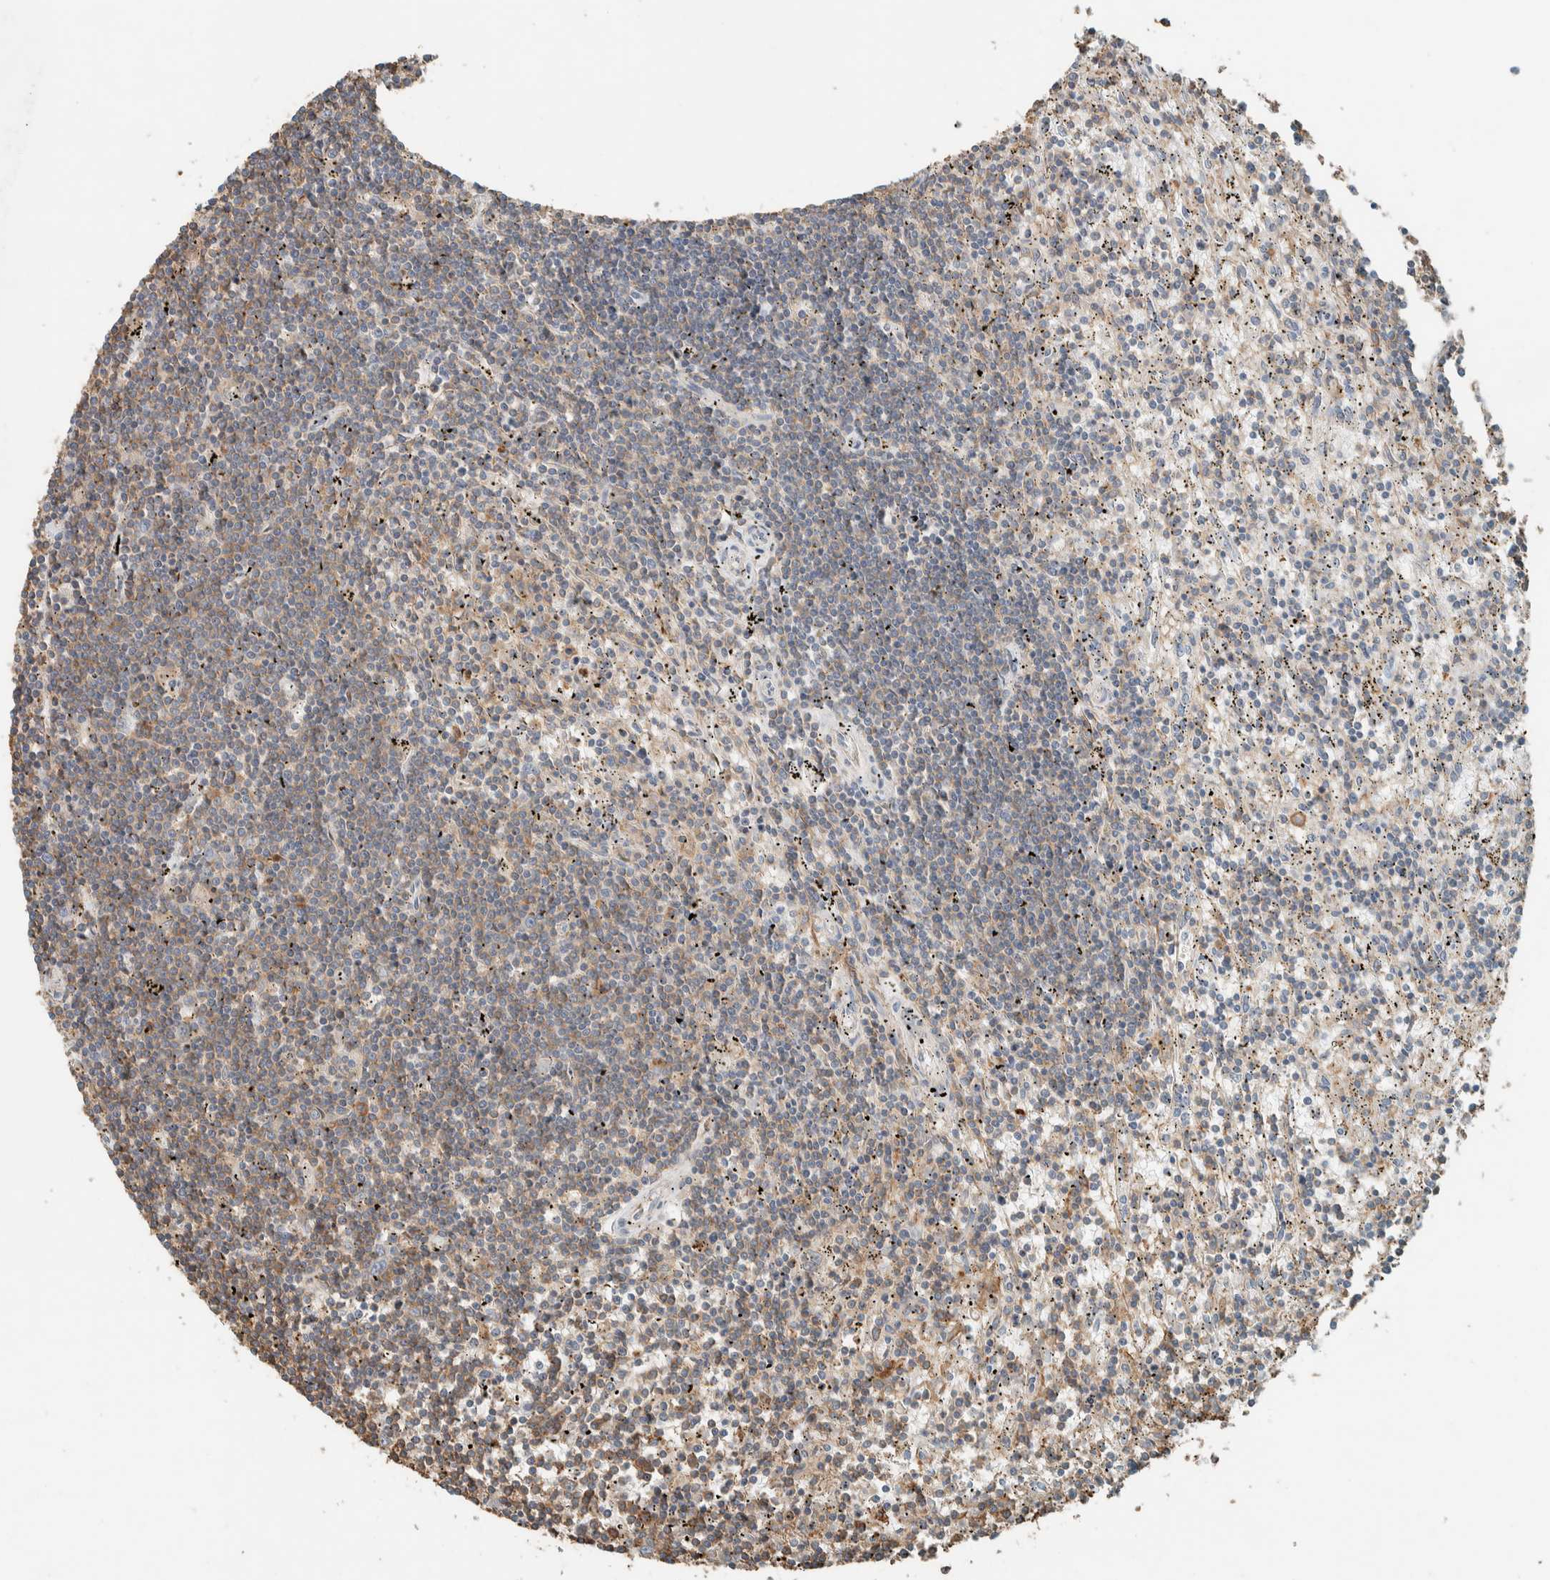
{"staining": {"intensity": "weak", "quantity": "<25%", "location": "cytoplasmic/membranous"}, "tissue": "lymphoma", "cell_type": "Tumor cells", "image_type": "cancer", "snomed": [{"axis": "morphology", "description": "Malignant lymphoma, non-Hodgkin's type, Low grade"}, {"axis": "topography", "description": "Spleen"}], "caption": "The histopathology image displays no staining of tumor cells in low-grade malignant lymphoma, non-Hodgkin's type. (IHC, brightfield microscopy, high magnification).", "gene": "CTBP2", "patient": {"sex": "male", "age": 76}}